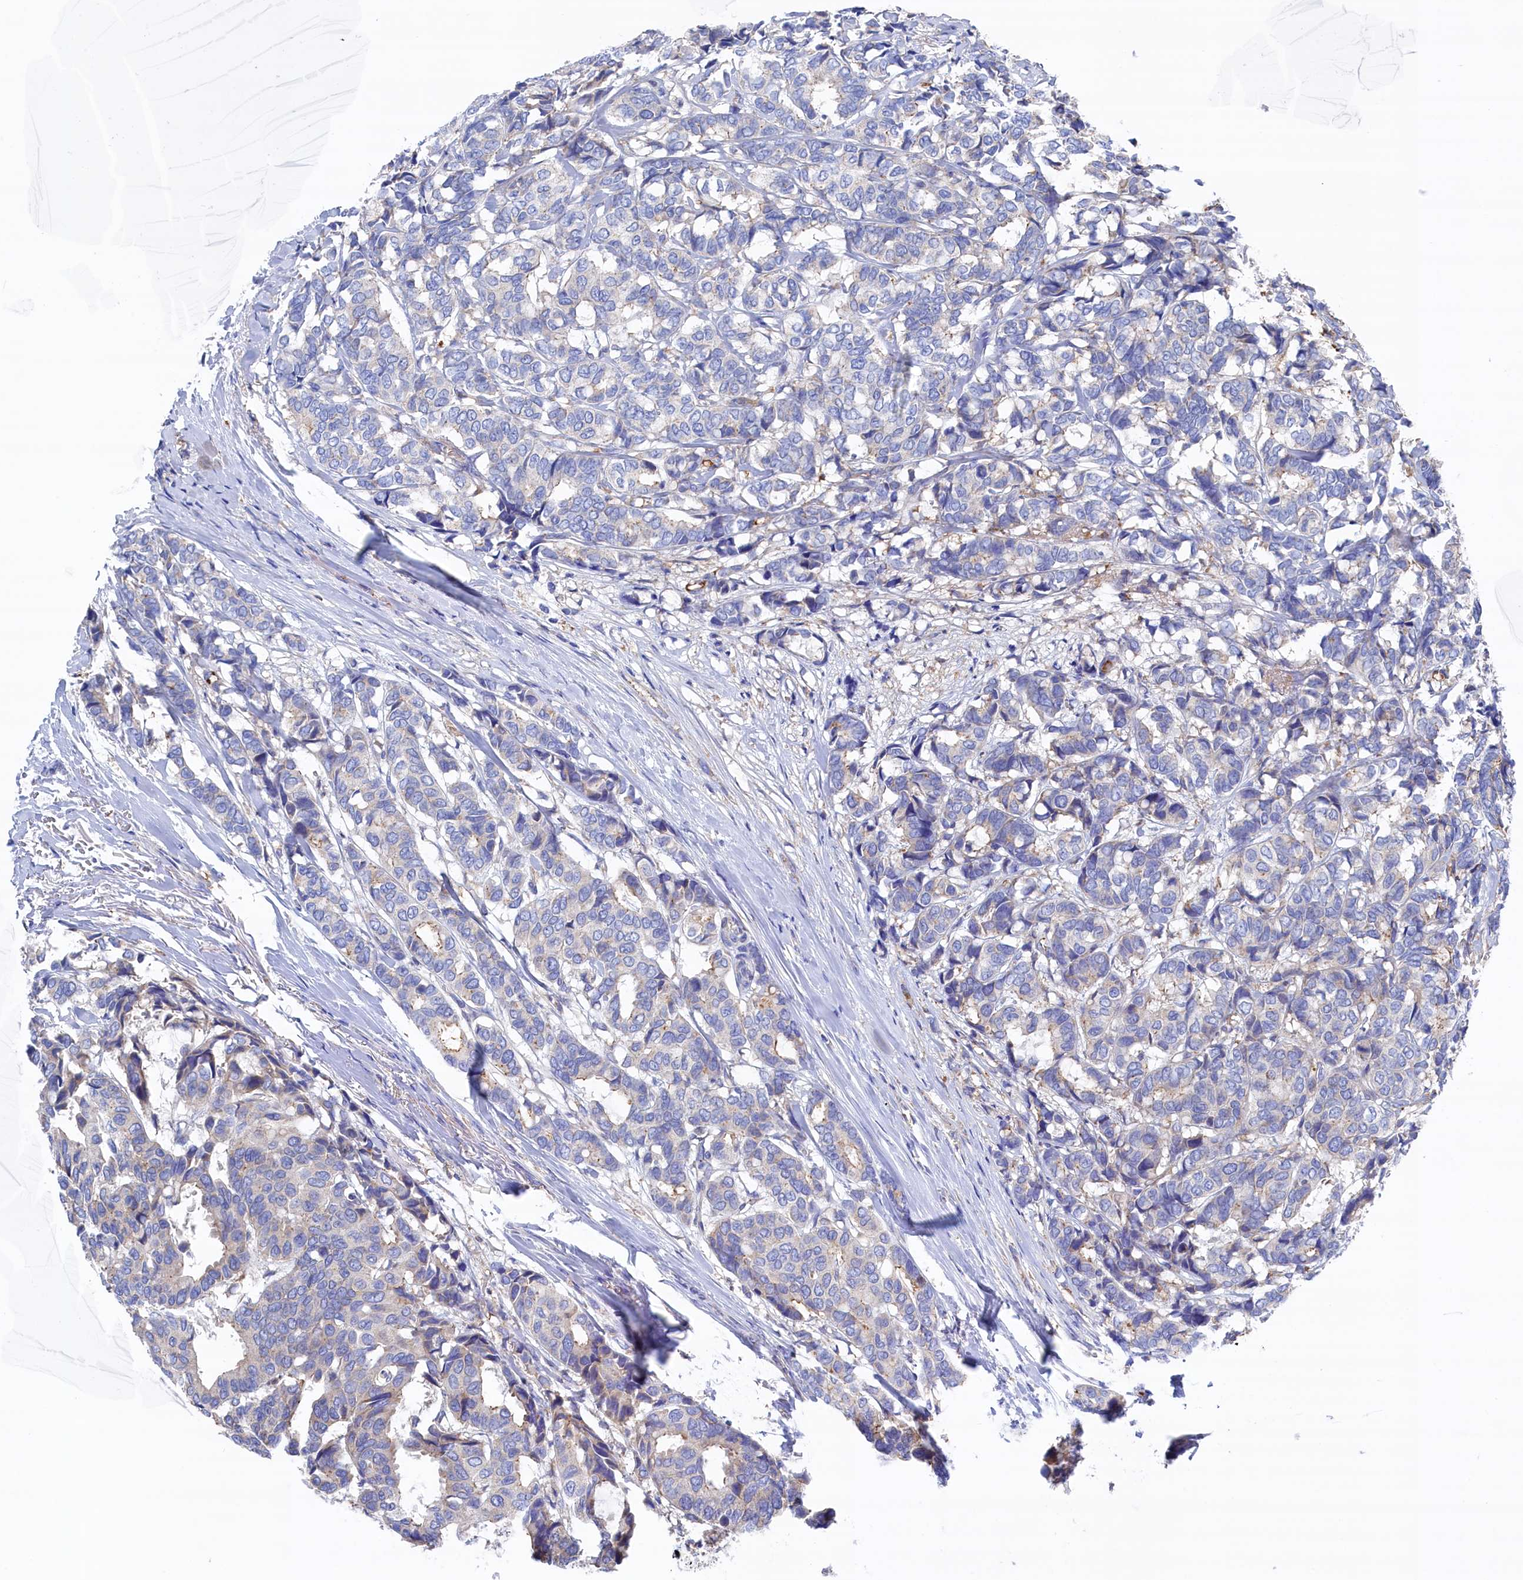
{"staining": {"intensity": "negative", "quantity": "none", "location": "none"}, "tissue": "breast cancer", "cell_type": "Tumor cells", "image_type": "cancer", "snomed": [{"axis": "morphology", "description": "Duct carcinoma"}, {"axis": "topography", "description": "Breast"}], "caption": "DAB immunohistochemical staining of human breast cancer (infiltrating ductal carcinoma) shows no significant positivity in tumor cells. Nuclei are stained in blue.", "gene": "C12orf73", "patient": {"sex": "female", "age": 87}}